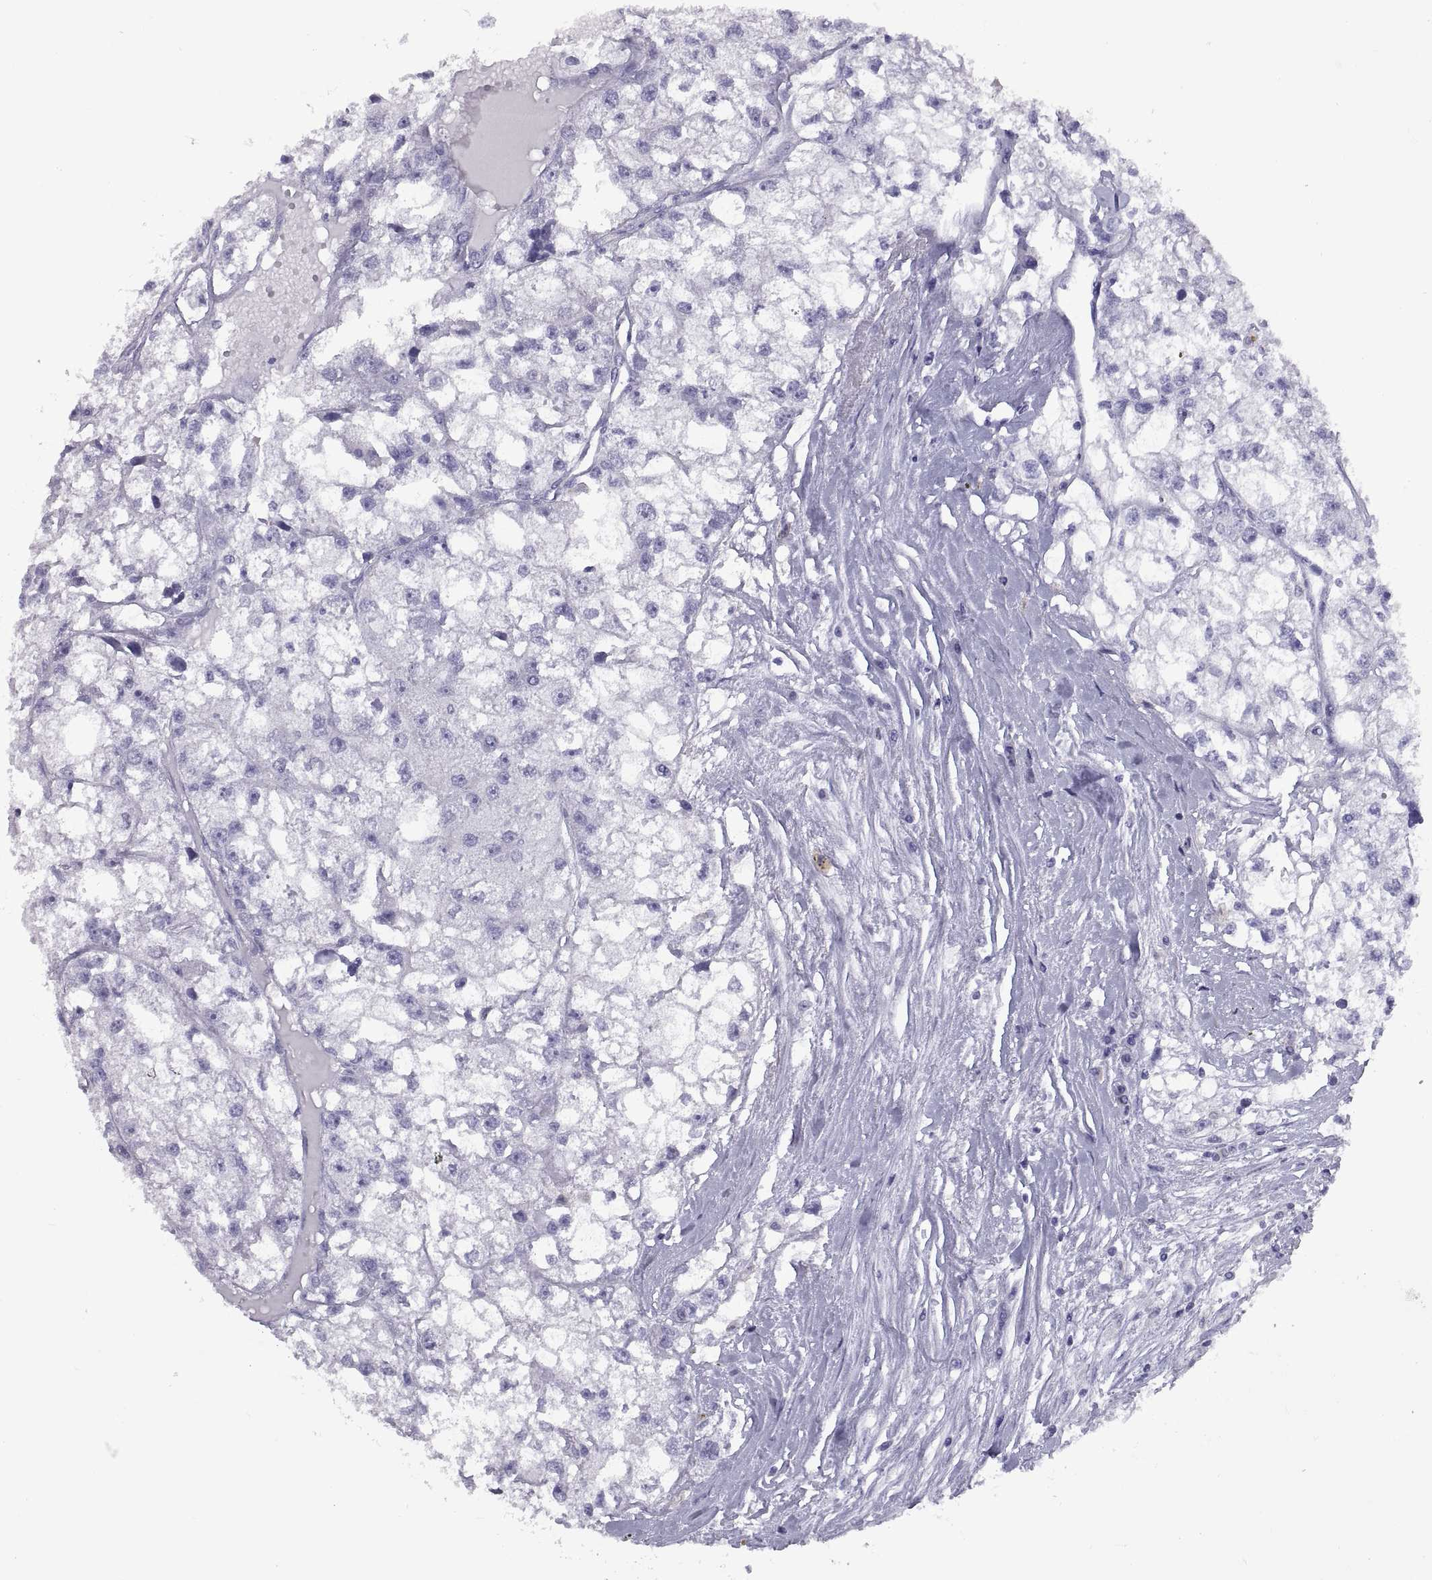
{"staining": {"intensity": "negative", "quantity": "none", "location": "none"}, "tissue": "renal cancer", "cell_type": "Tumor cells", "image_type": "cancer", "snomed": [{"axis": "morphology", "description": "Adenocarcinoma, NOS"}, {"axis": "topography", "description": "Kidney"}], "caption": "Tumor cells show no significant protein positivity in adenocarcinoma (renal). Nuclei are stained in blue.", "gene": "RGS20", "patient": {"sex": "male", "age": 56}}